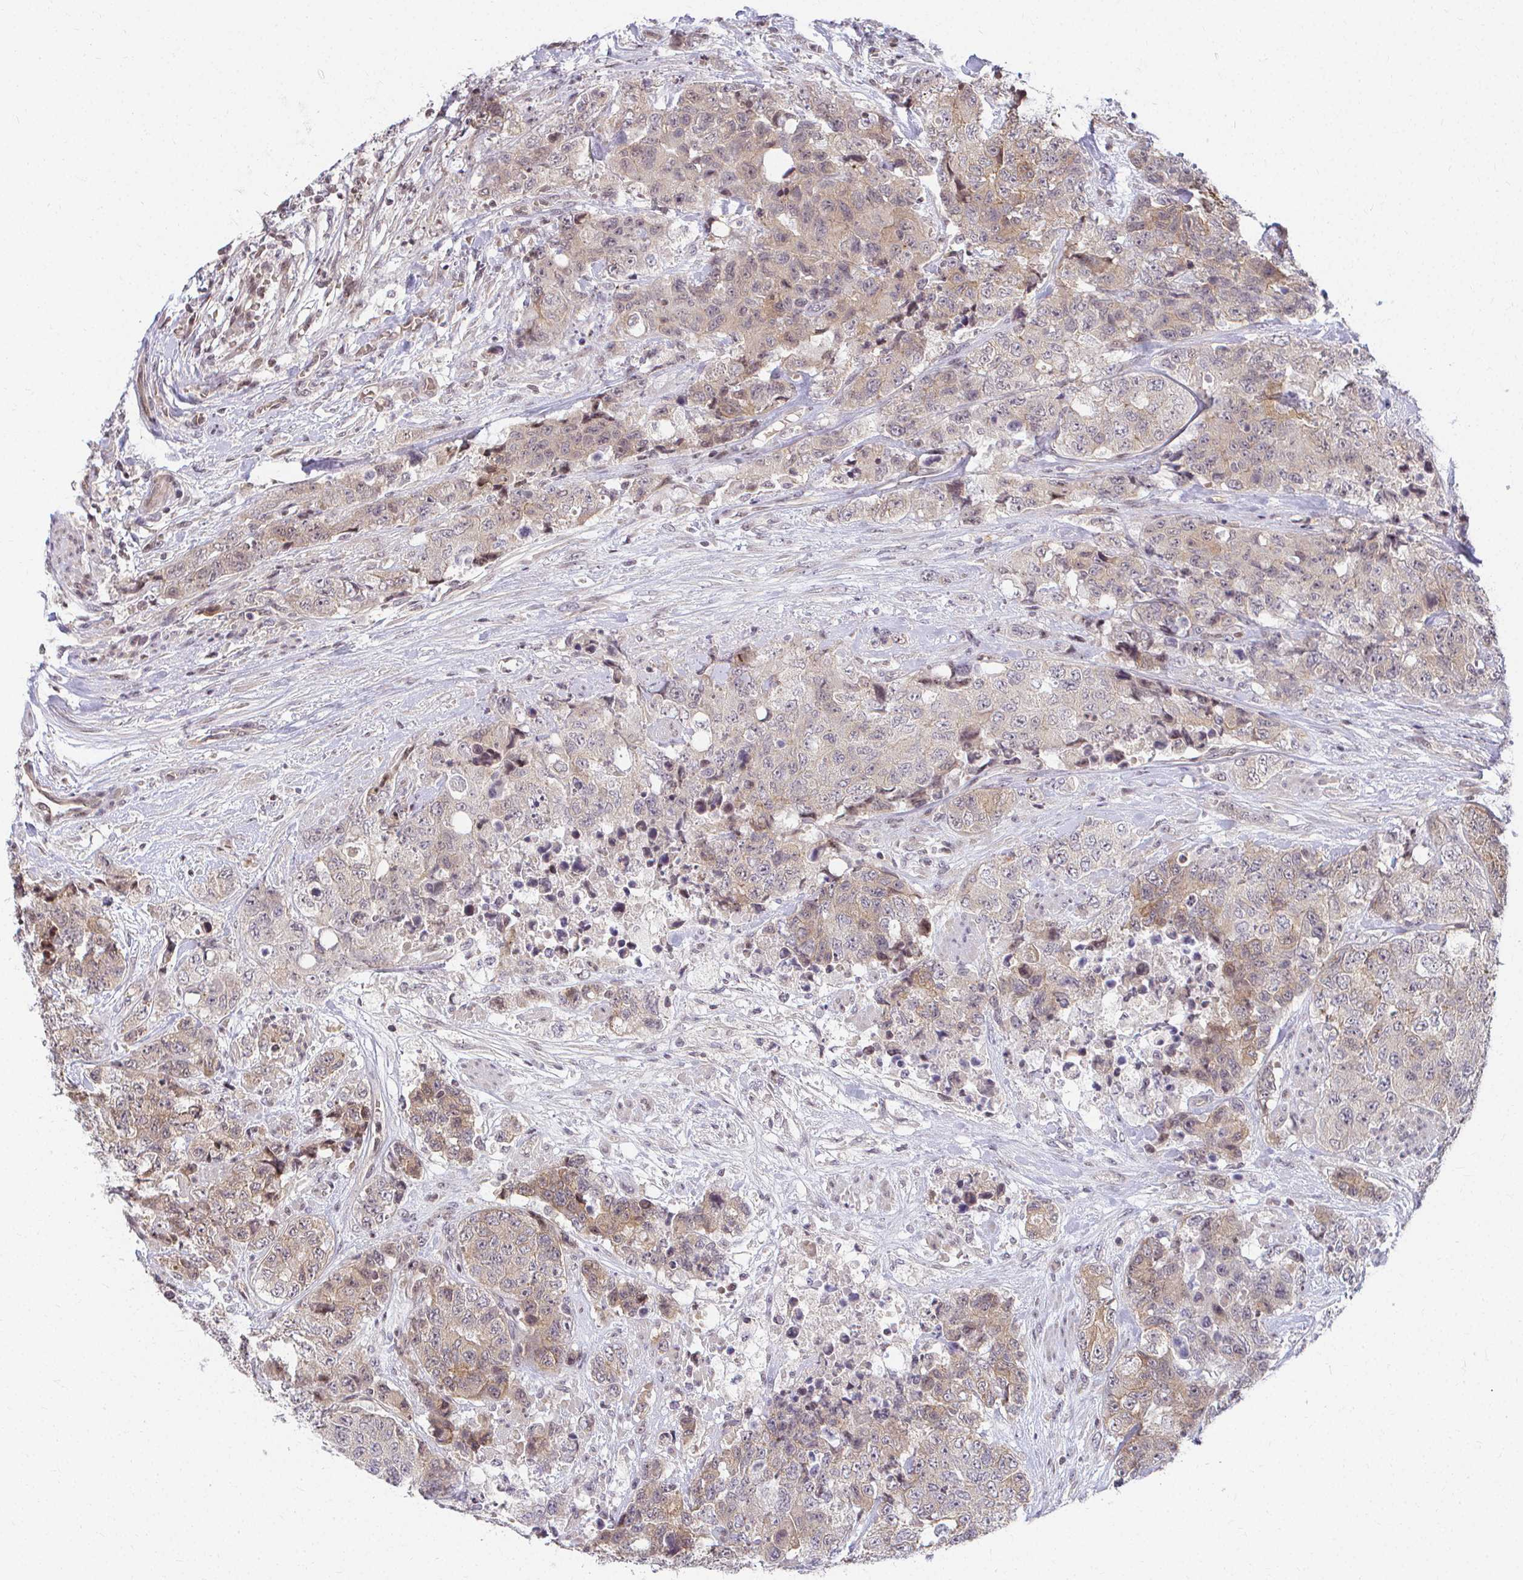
{"staining": {"intensity": "weak", "quantity": "25%-75%", "location": "cytoplasmic/membranous"}, "tissue": "urothelial cancer", "cell_type": "Tumor cells", "image_type": "cancer", "snomed": [{"axis": "morphology", "description": "Urothelial carcinoma, High grade"}, {"axis": "topography", "description": "Urinary bladder"}], "caption": "High-power microscopy captured an immunohistochemistry micrograph of urothelial carcinoma (high-grade), revealing weak cytoplasmic/membranous staining in approximately 25%-75% of tumor cells.", "gene": "ANK3", "patient": {"sex": "female", "age": 78}}